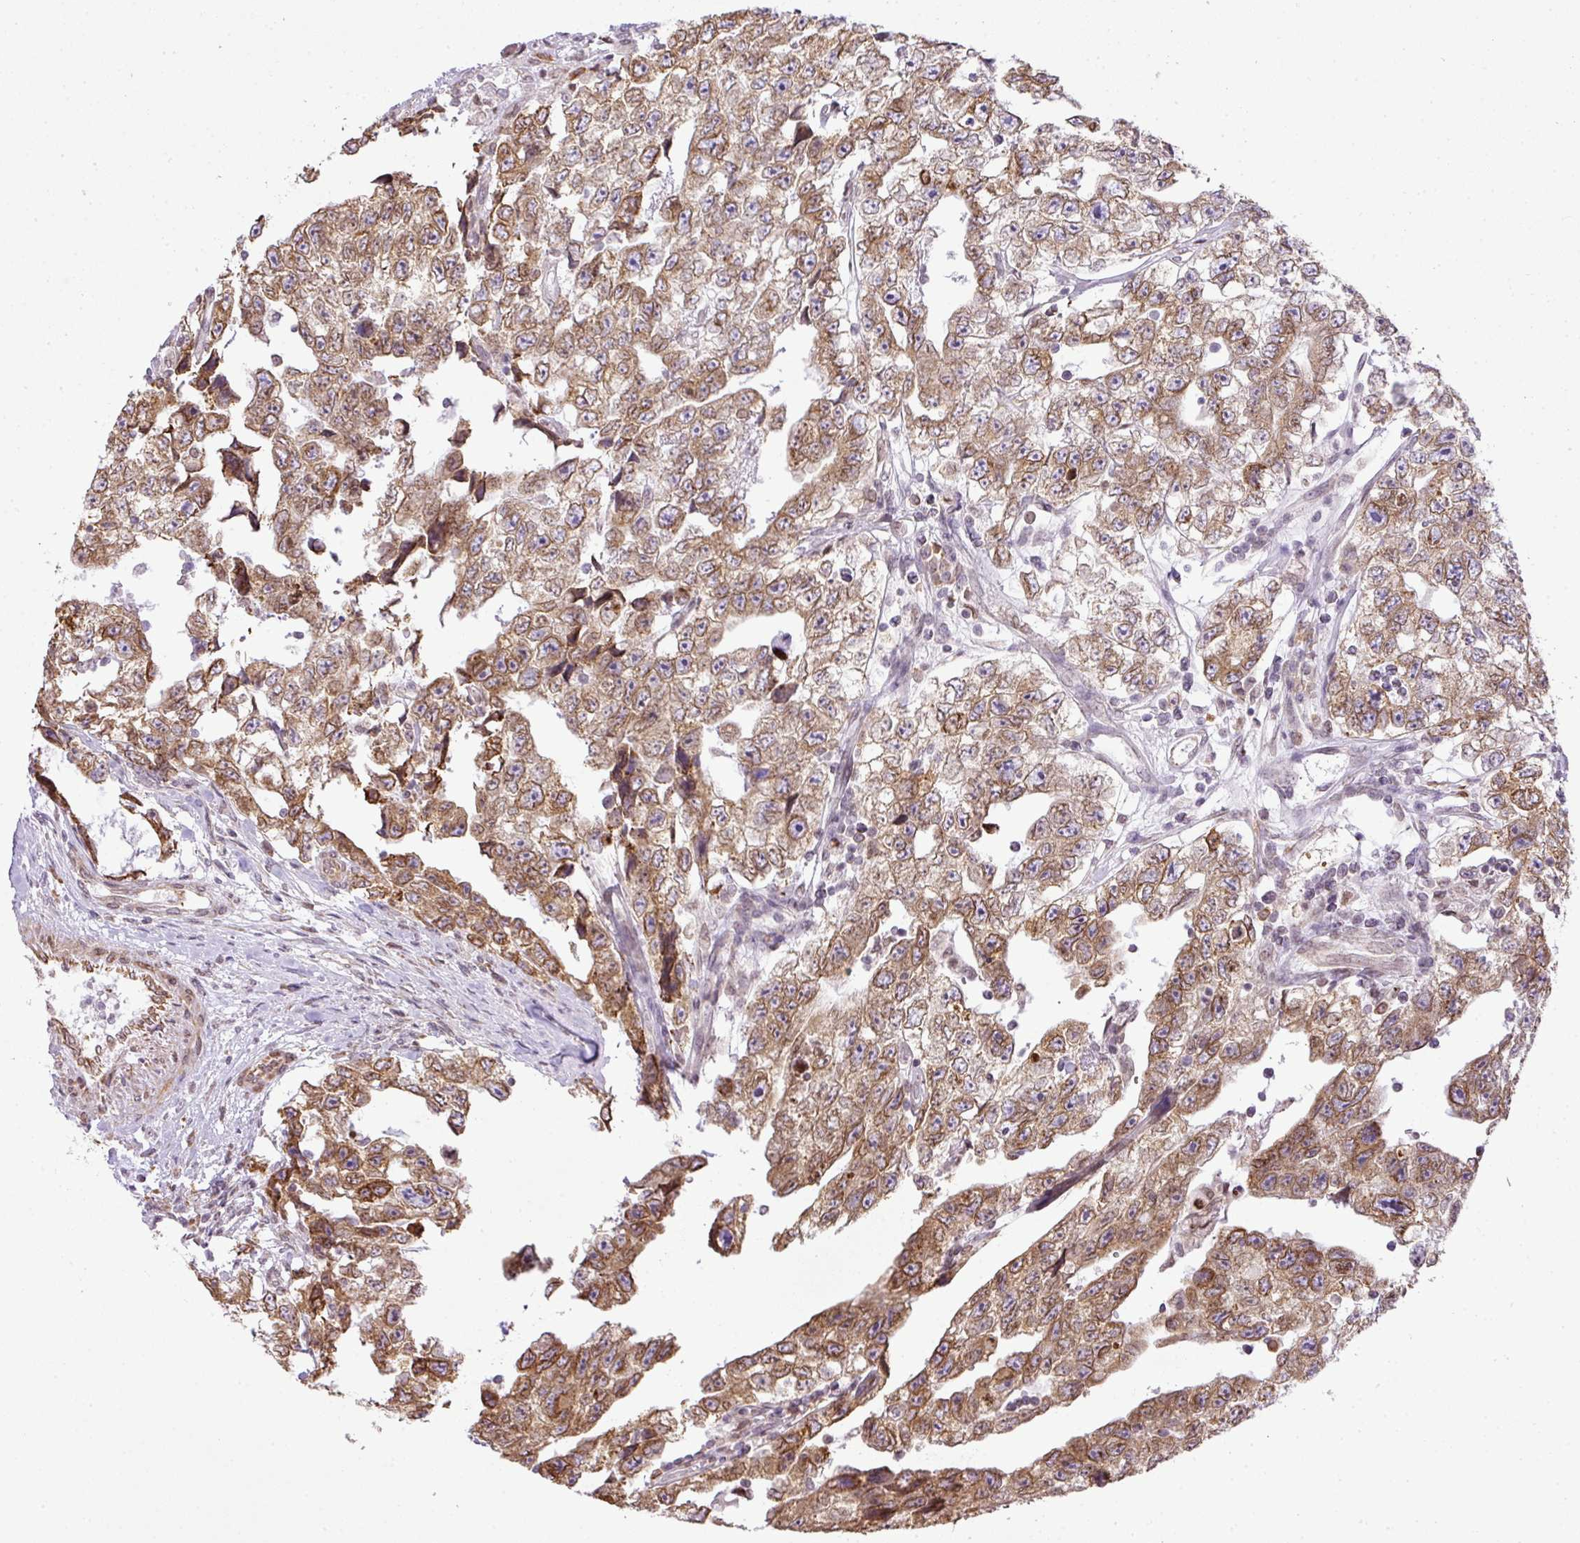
{"staining": {"intensity": "moderate", "quantity": ">75%", "location": "cytoplasmic/membranous,nuclear"}, "tissue": "testis cancer", "cell_type": "Tumor cells", "image_type": "cancer", "snomed": [{"axis": "morphology", "description": "Carcinoma, Embryonal, NOS"}, {"axis": "topography", "description": "Testis"}], "caption": "High-power microscopy captured an immunohistochemistry (IHC) image of testis cancer, revealing moderate cytoplasmic/membranous and nuclear staining in approximately >75% of tumor cells.", "gene": "COX18", "patient": {"sex": "male", "age": 22}}